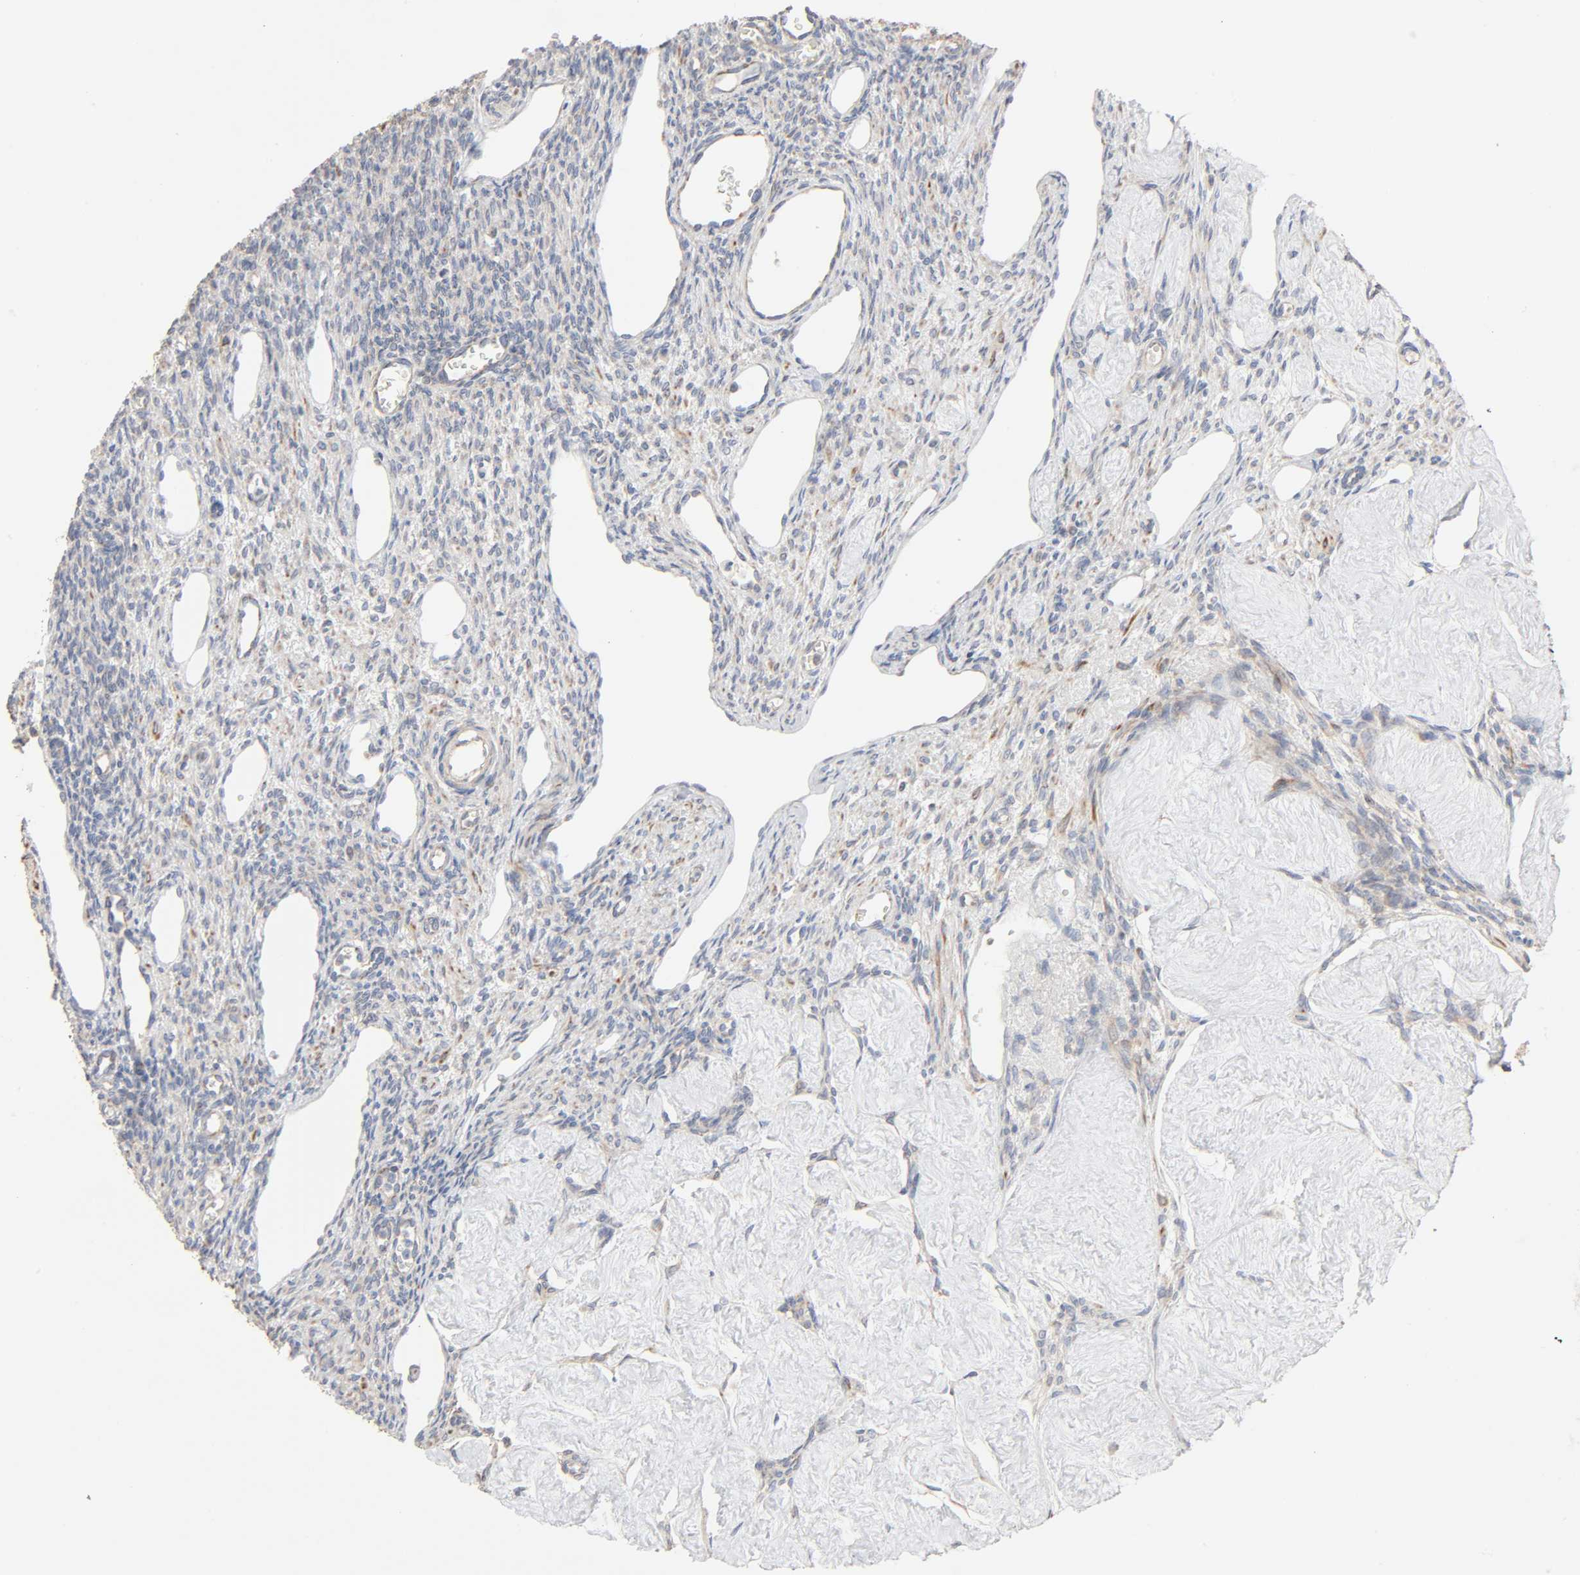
{"staining": {"intensity": "weak", "quantity": "25%-75%", "location": "cytoplasmic/membranous"}, "tissue": "ovary", "cell_type": "Ovarian stroma cells", "image_type": "normal", "snomed": [{"axis": "morphology", "description": "Normal tissue, NOS"}, {"axis": "topography", "description": "Ovary"}], "caption": "Immunohistochemistry staining of unremarkable ovary, which displays low levels of weak cytoplasmic/membranous staining in about 25%-75% of ovarian stroma cells indicating weak cytoplasmic/membranous protein expression. The staining was performed using DAB (3,3'-diaminobenzidine) (brown) for protein detection and nuclei were counterstained in hematoxylin (blue).", "gene": "SYT16", "patient": {"sex": "female", "age": 33}}